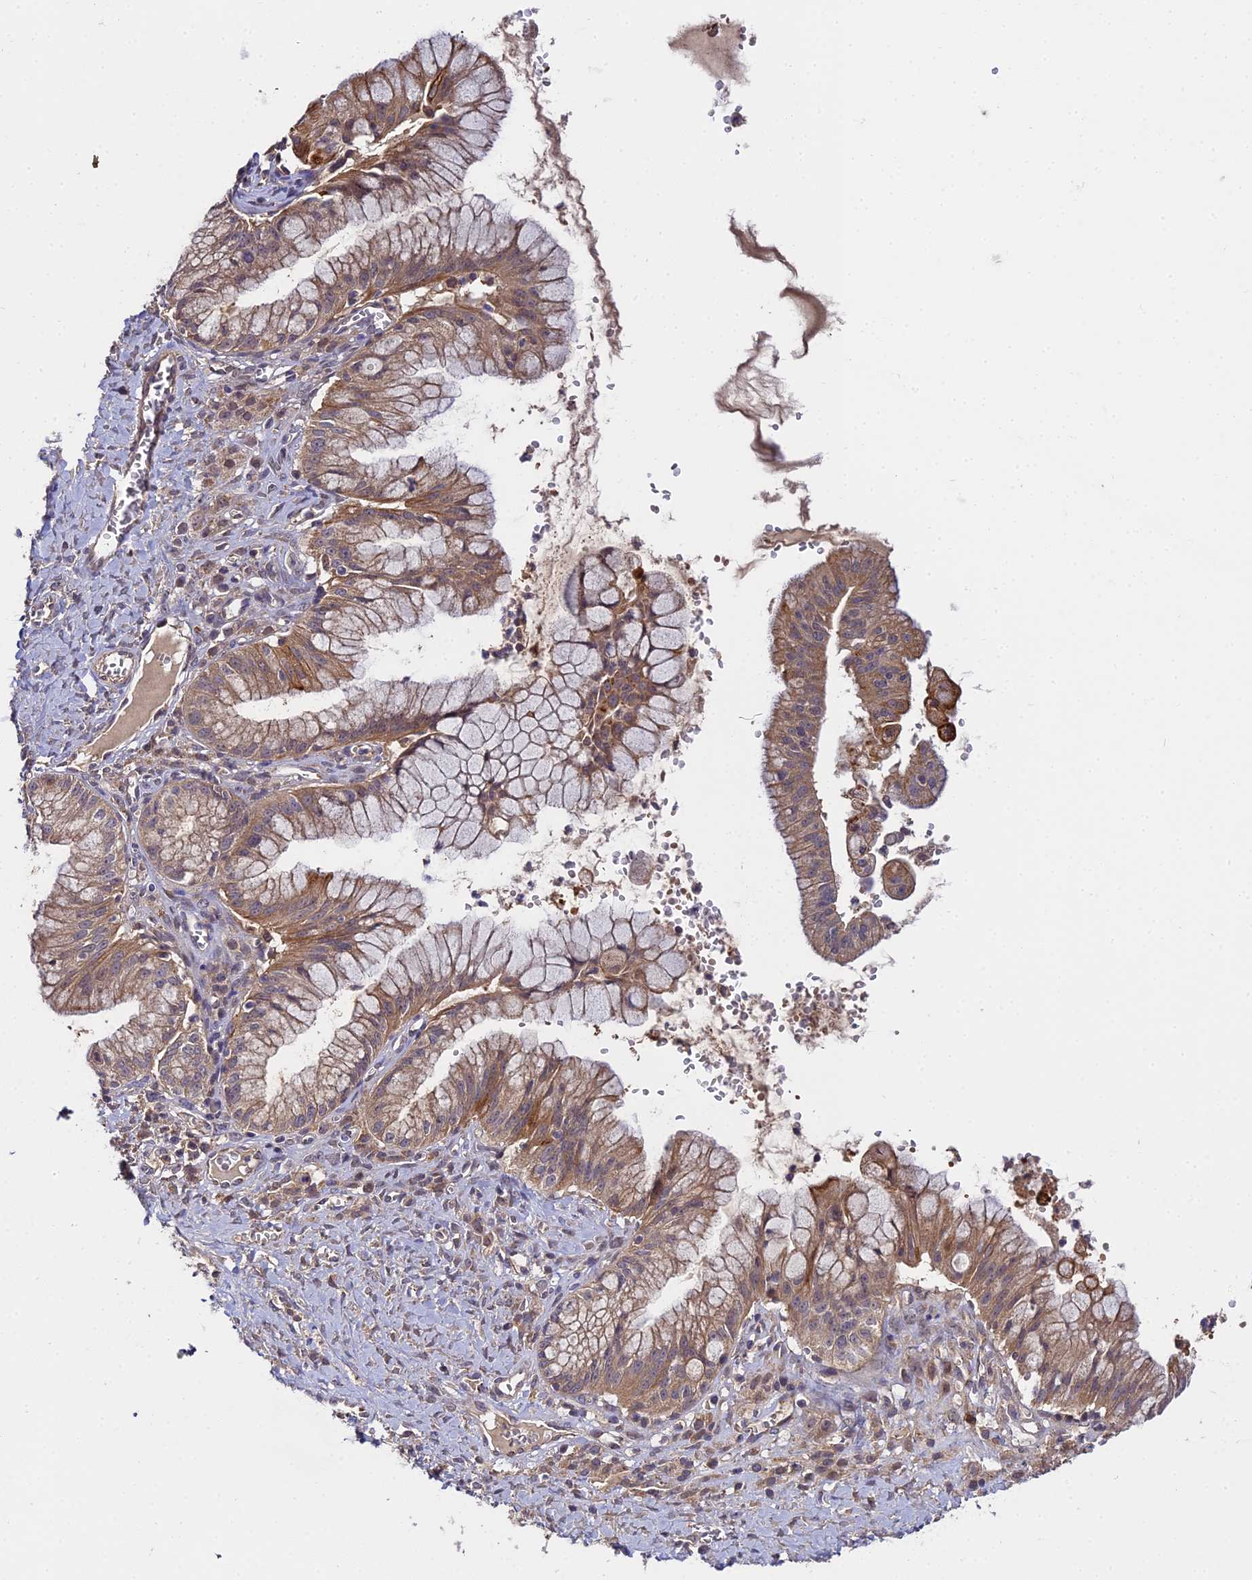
{"staining": {"intensity": "moderate", "quantity": ">75%", "location": "cytoplasmic/membranous"}, "tissue": "ovarian cancer", "cell_type": "Tumor cells", "image_type": "cancer", "snomed": [{"axis": "morphology", "description": "Cystadenocarcinoma, mucinous, NOS"}, {"axis": "topography", "description": "Ovary"}], "caption": "A photomicrograph showing moderate cytoplasmic/membranous staining in about >75% of tumor cells in ovarian cancer (mucinous cystadenocarcinoma), as visualized by brown immunohistochemical staining.", "gene": "ZBED8", "patient": {"sex": "female", "age": 70}}